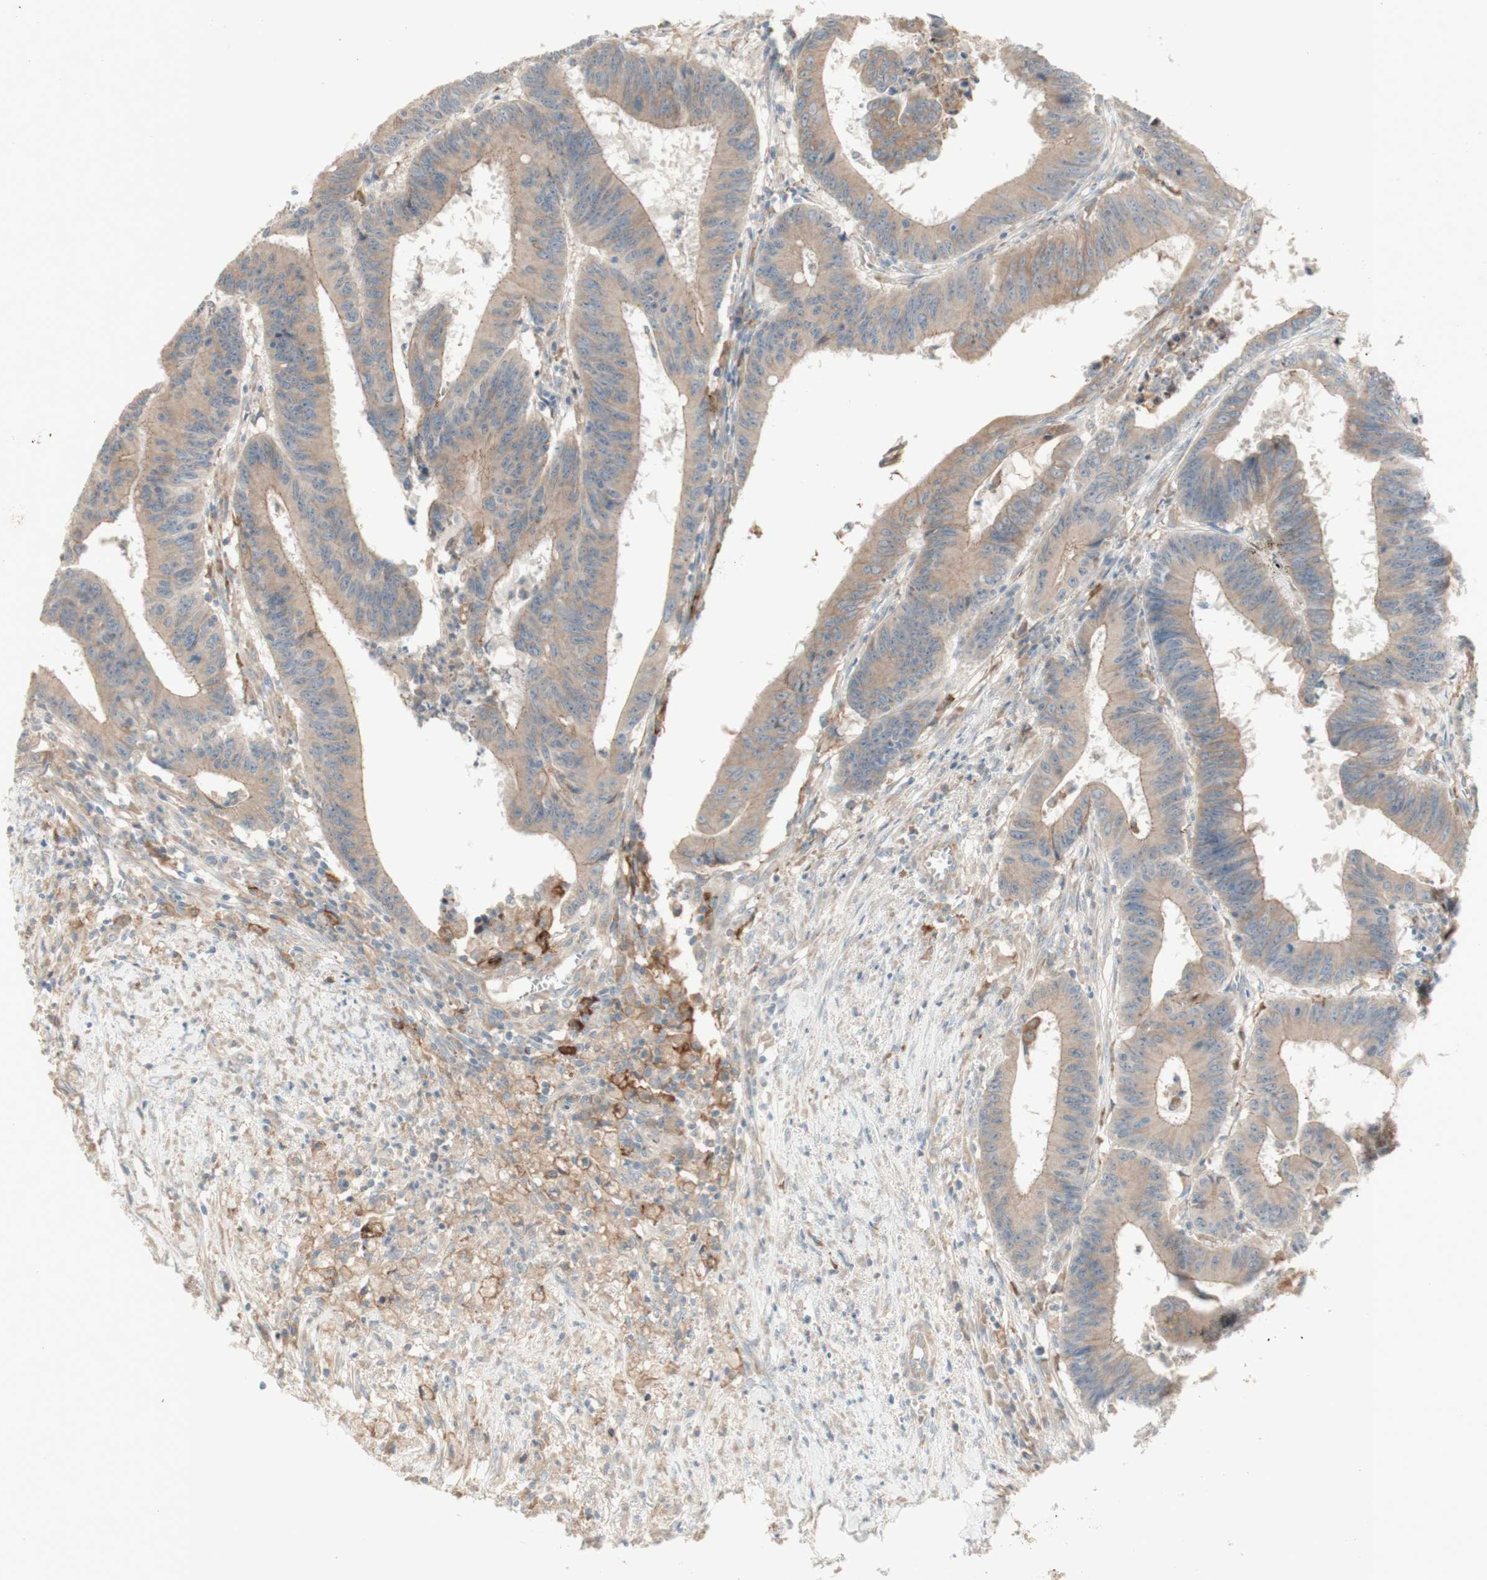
{"staining": {"intensity": "moderate", "quantity": ">75%", "location": "cytoplasmic/membranous"}, "tissue": "colorectal cancer", "cell_type": "Tumor cells", "image_type": "cancer", "snomed": [{"axis": "morphology", "description": "Adenocarcinoma, NOS"}, {"axis": "topography", "description": "Colon"}], "caption": "A histopathology image showing moderate cytoplasmic/membranous expression in about >75% of tumor cells in adenocarcinoma (colorectal), as visualized by brown immunohistochemical staining.", "gene": "PTGER4", "patient": {"sex": "male", "age": 45}}